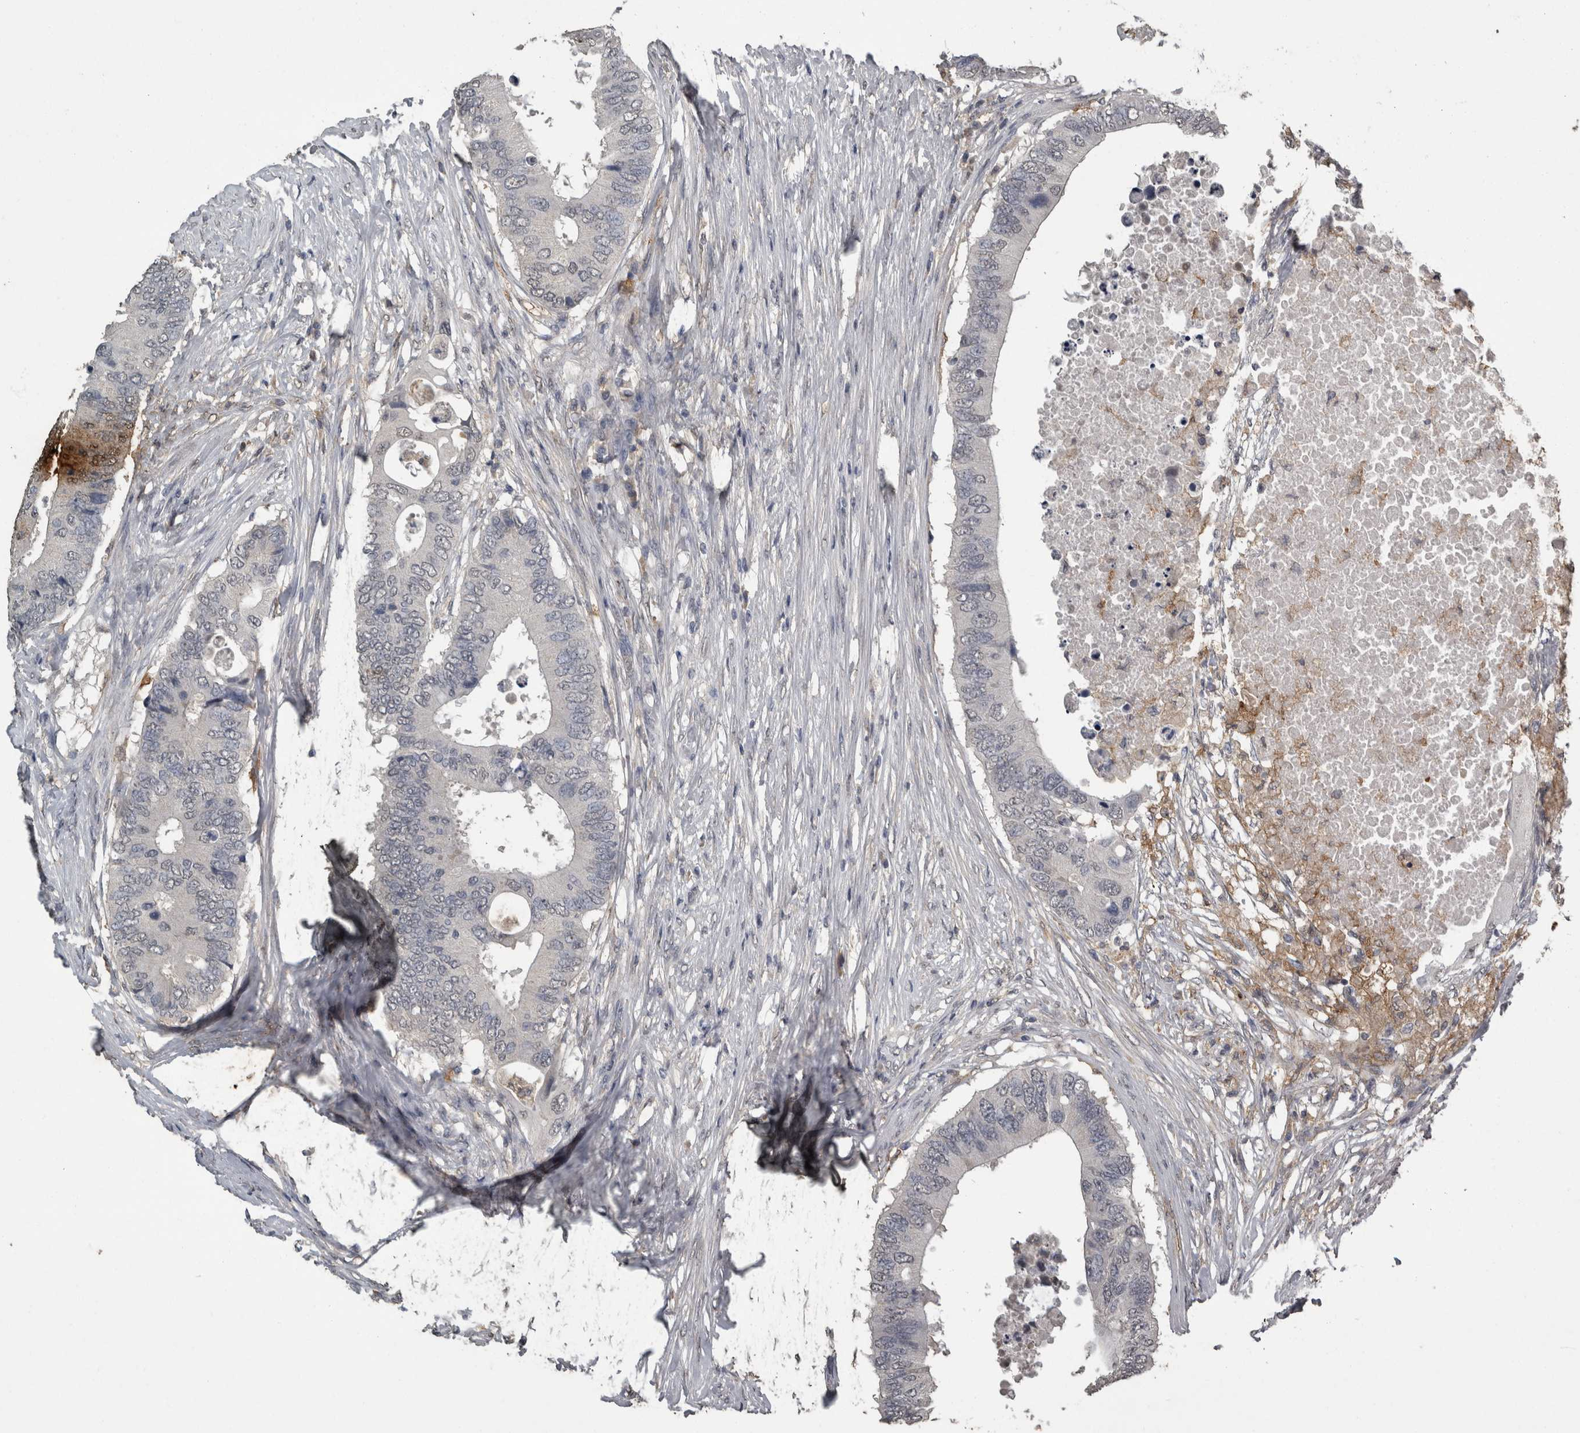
{"staining": {"intensity": "negative", "quantity": "none", "location": "none"}, "tissue": "colorectal cancer", "cell_type": "Tumor cells", "image_type": "cancer", "snomed": [{"axis": "morphology", "description": "Adenocarcinoma, NOS"}, {"axis": "topography", "description": "Colon"}], "caption": "This is a histopathology image of immunohistochemistry (IHC) staining of colorectal adenocarcinoma, which shows no expression in tumor cells. (DAB (3,3'-diaminobenzidine) IHC visualized using brightfield microscopy, high magnification).", "gene": "PIK3AP1", "patient": {"sex": "male", "age": 71}}